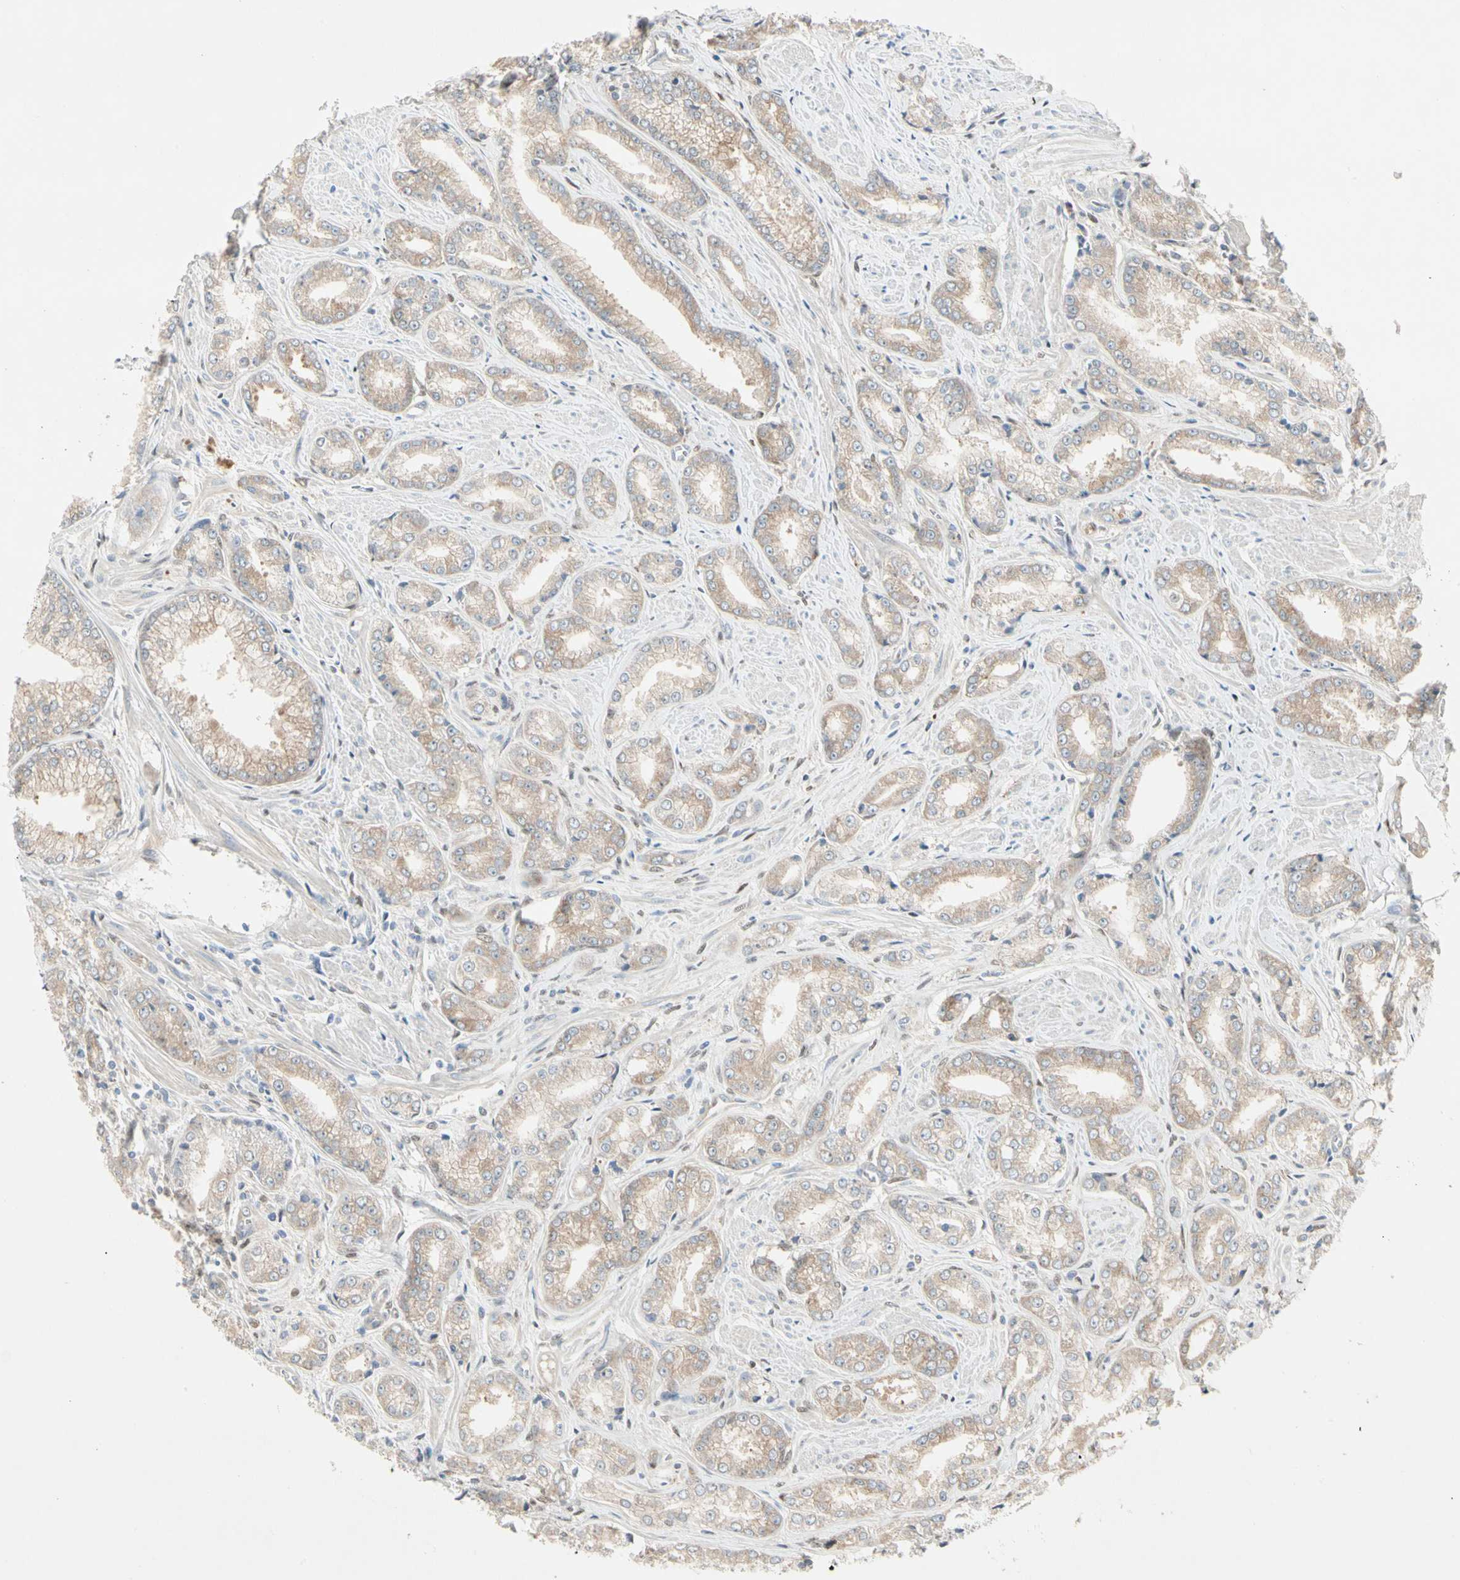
{"staining": {"intensity": "weak", "quantity": ">75%", "location": "cytoplasmic/membranous"}, "tissue": "prostate cancer", "cell_type": "Tumor cells", "image_type": "cancer", "snomed": [{"axis": "morphology", "description": "Adenocarcinoma, Low grade"}, {"axis": "topography", "description": "Prostate"}], "caption": "Human low-grade adenocarcinoma (prostate) stained with a protein marker demonstrates weak staining in tumor cells.", "gene": "IL1R1", "patient": {"sex": "male", "age": 64}}